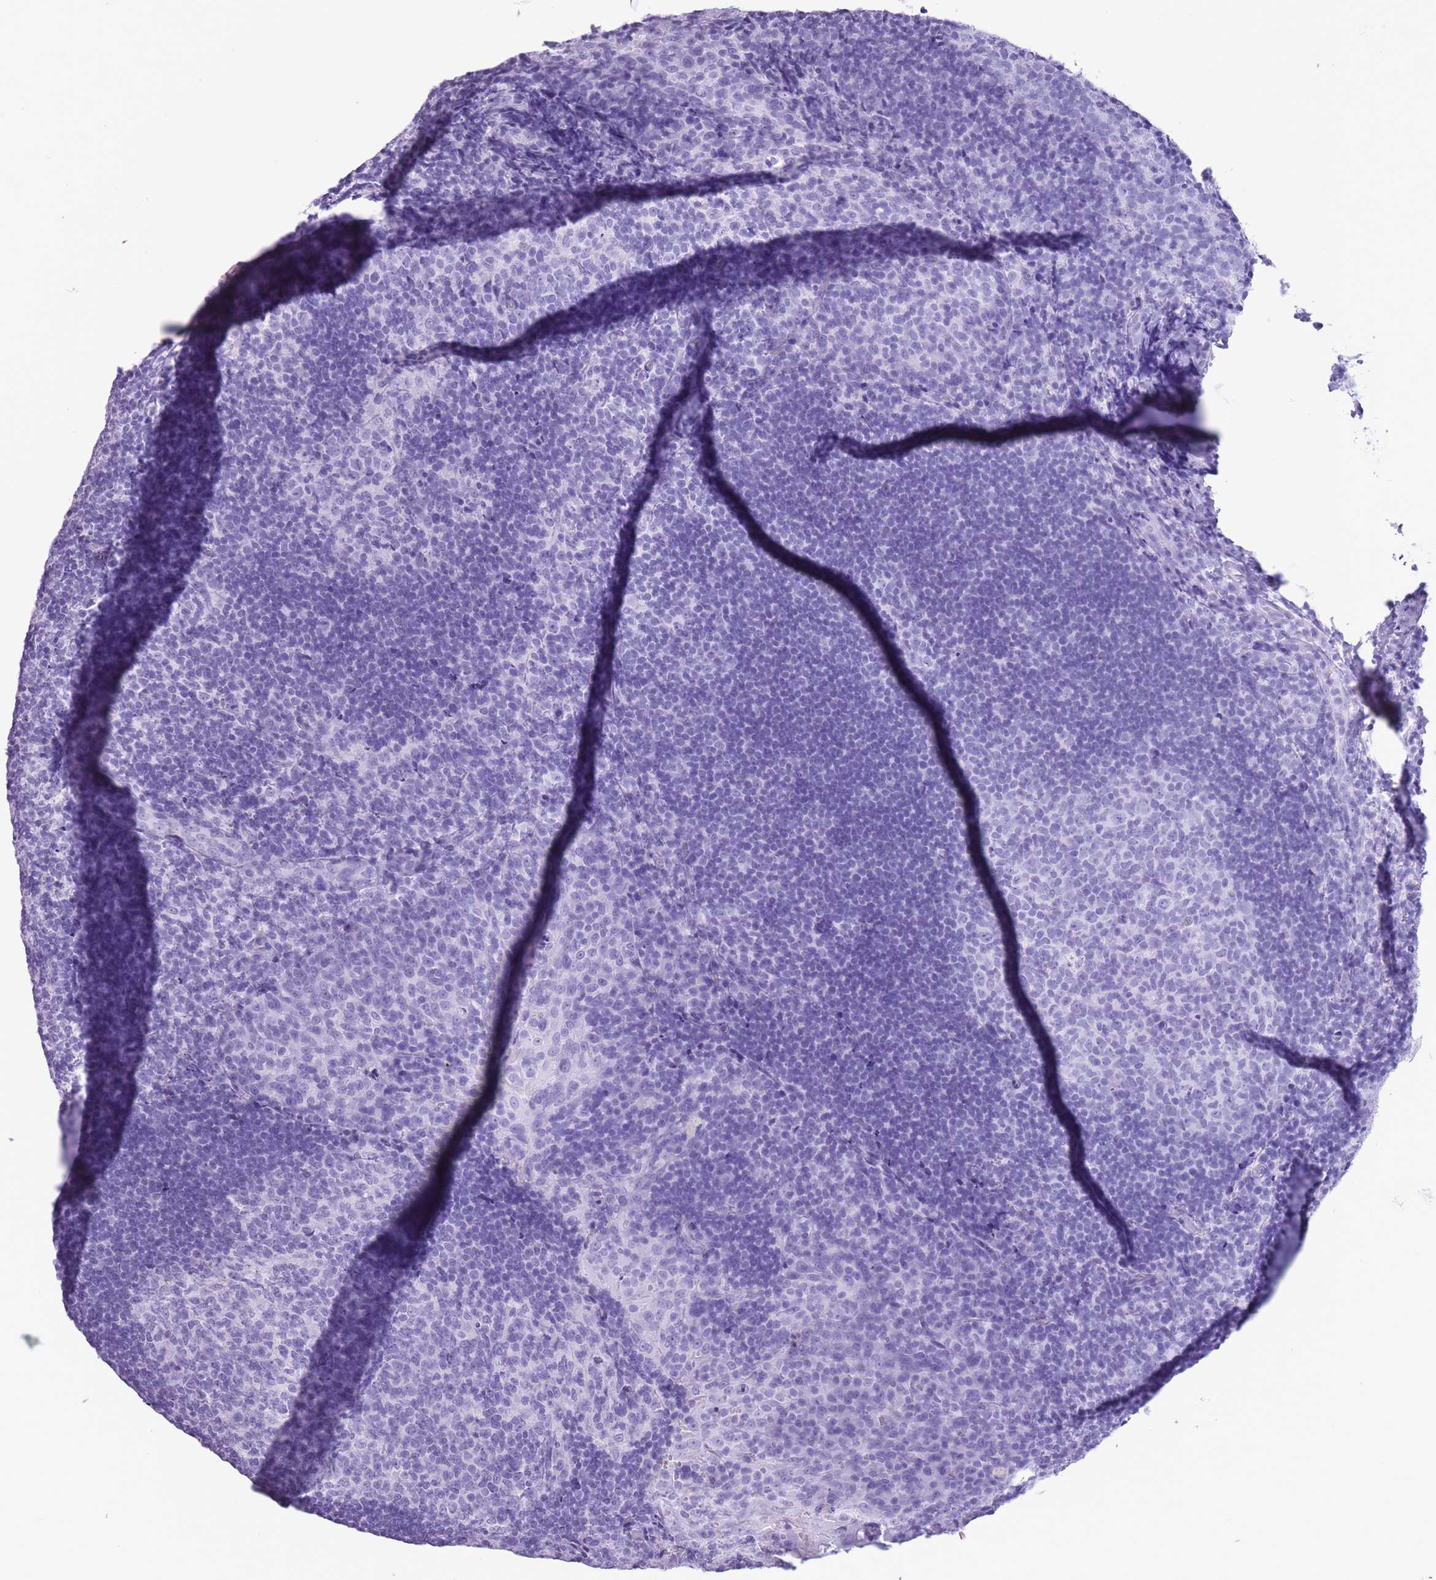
{"staining": {"intensity": "negative", "quantity": "none", "location": "none"}, "tissue": "tonsil", "cell_type": "Germinal center cells", "image_type": "normal", "snomed": [{"axis": "morphology", "description": "Normal tissue, NOS"}, {"axis": "topography", "description": "Tonsil"}], "caption": "The immunohistochemistry (IHC) micrograph has no significant expression in germinal center cells of tonsil.", "gene": "OR4F16", "patient": {"sex": "male", "age": 17}}